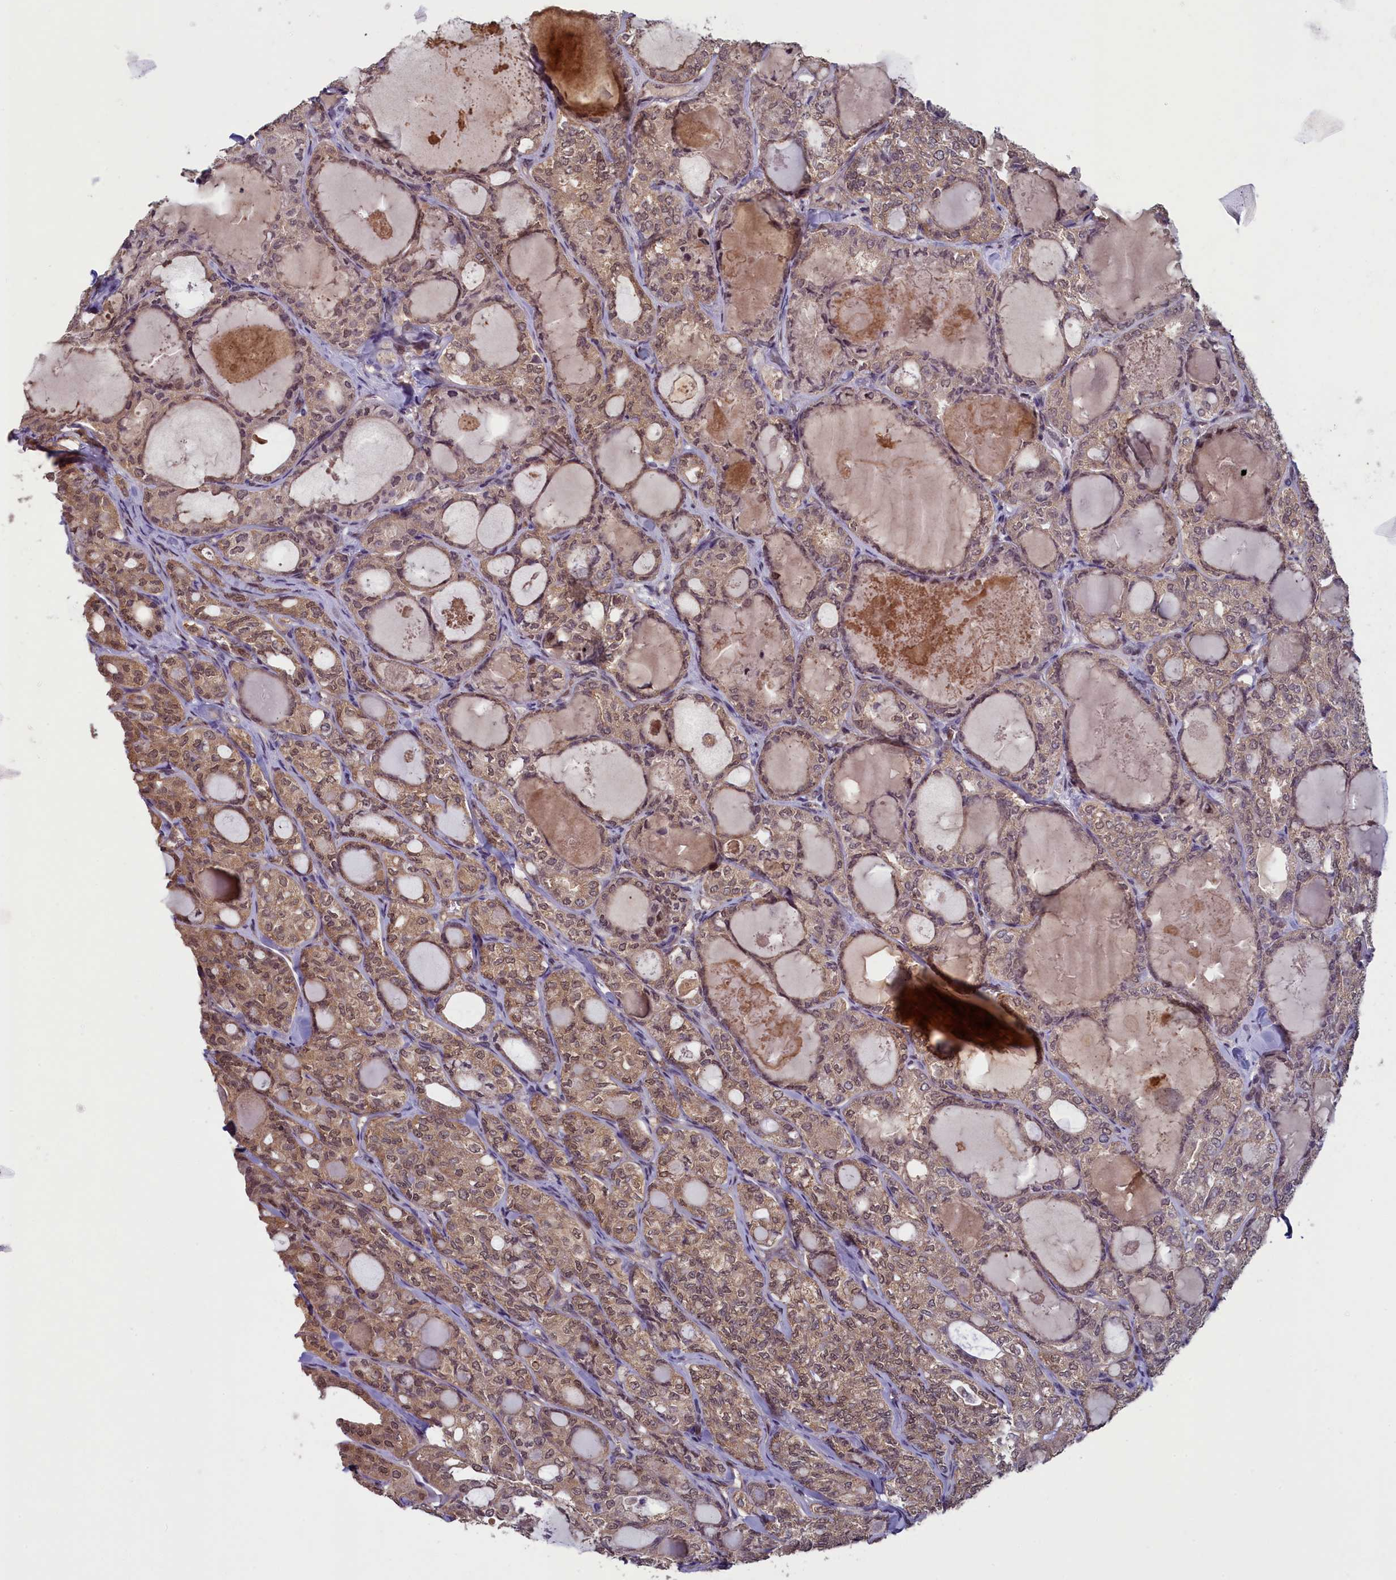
{"staining": {"intensity": "moderate", "quantity": ">75%", "location": "cytoplasmic/membranous,nuclear"}, "tissue": "thyroid cancer", "cell_type": "Tumor cells", "image_type": "cancer", "snomed": [{"axis": "morphology", "description": "Follicular adenoma carcinoma, NOS"}, {"axis": "topography", "description": "Thyroid gland"}], "caption": "Immunohistochemistry (IHC) staining of thyroid cancer, which demonstrates medium levels of moderate cytoplasmic/membranous and nuclear positivity in approximately >75% of tumor cells indicating moderate cytoplasmic/membranous and nuclear protein positivity. The staining was performed using DAB (brown) for protein detection and nuclei were counterstained in hematoxylin (blue).", "gene": "NUBP1", "patient": {"sex": "male", "age": 75}}